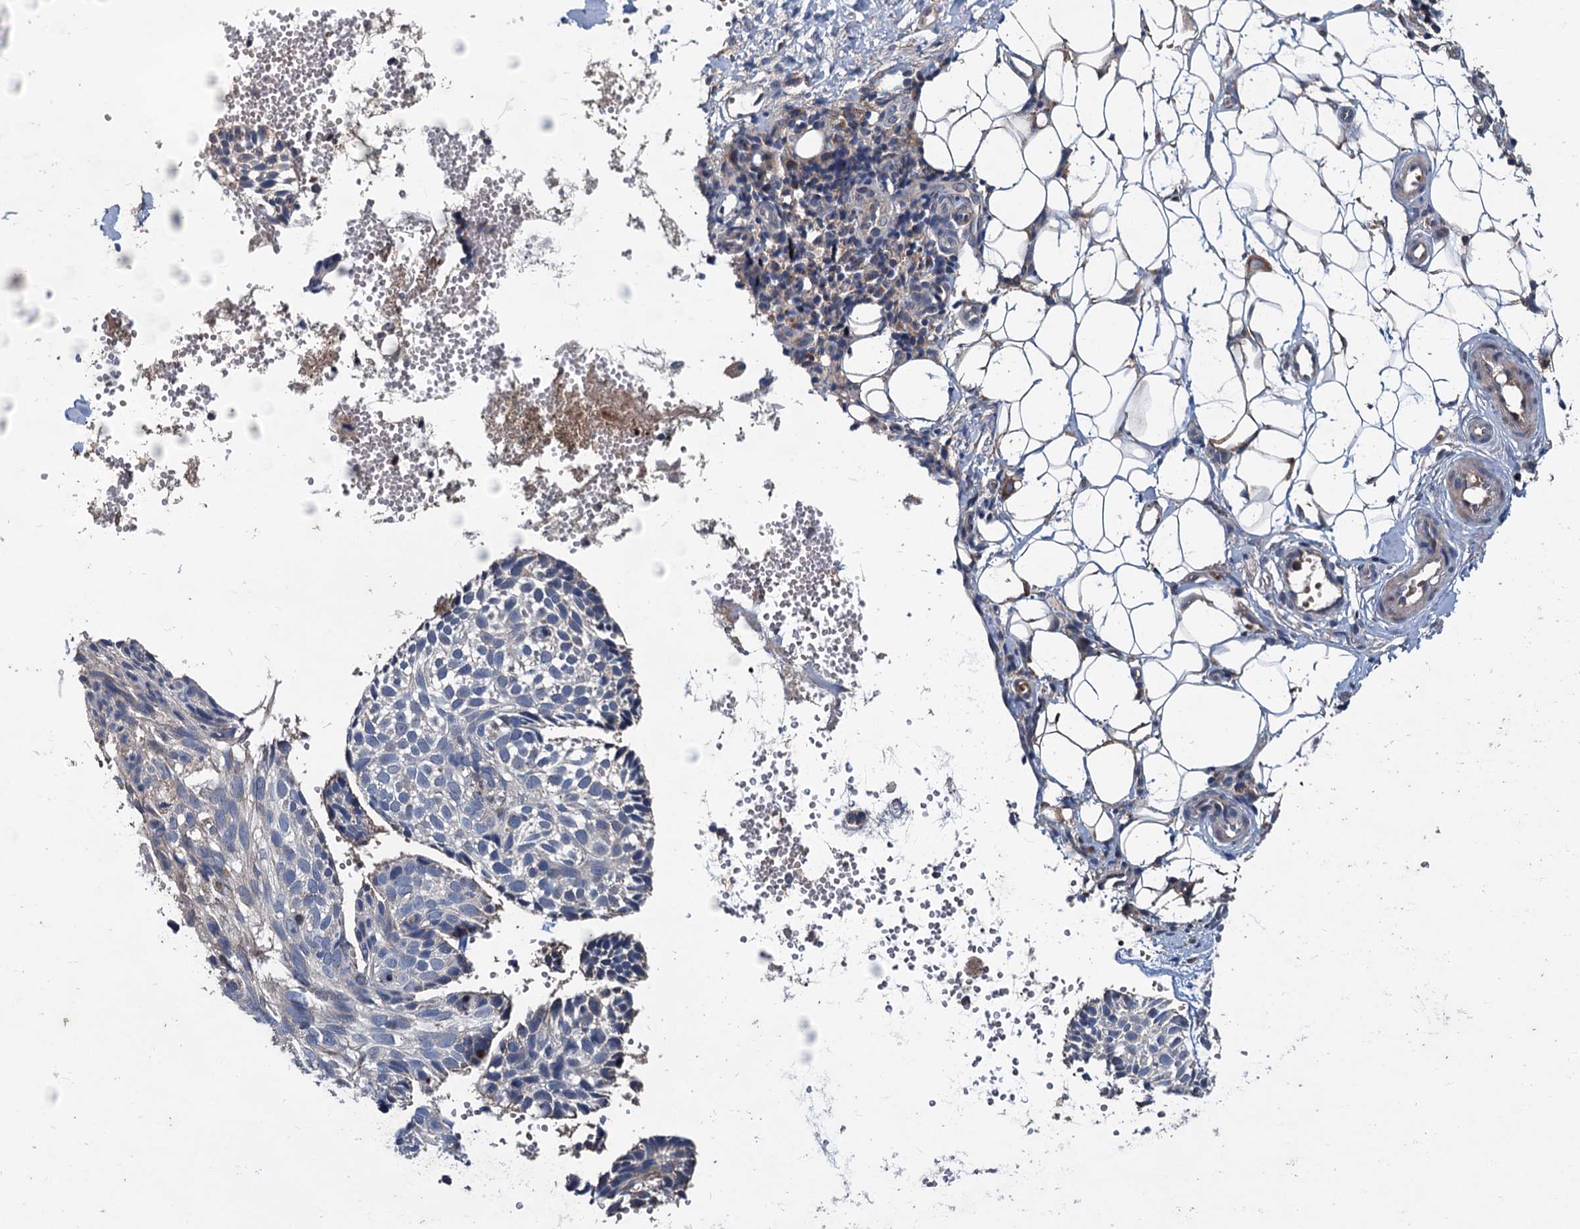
{"staining": {"intensity": "negative", "quantity": "none", "location": "none"}, "tissue": "skin cancer", "cell_type": "Tumor cells", "image_type": "cancer", "snomed": [{"axis": "morphology", "description": "Normal tissue, NOS"}, {"axis": "morphology", "description": "Basal cell carcinoma"}, {"axis": "topography", "description": "Skin"}], "caption": "Protein analysis of skin cancer (basal cell carcinoma) reveals no significant expression in tumor cells.", "gene": "OTUB1", "patient": {"sex": "male", "age": 66}}